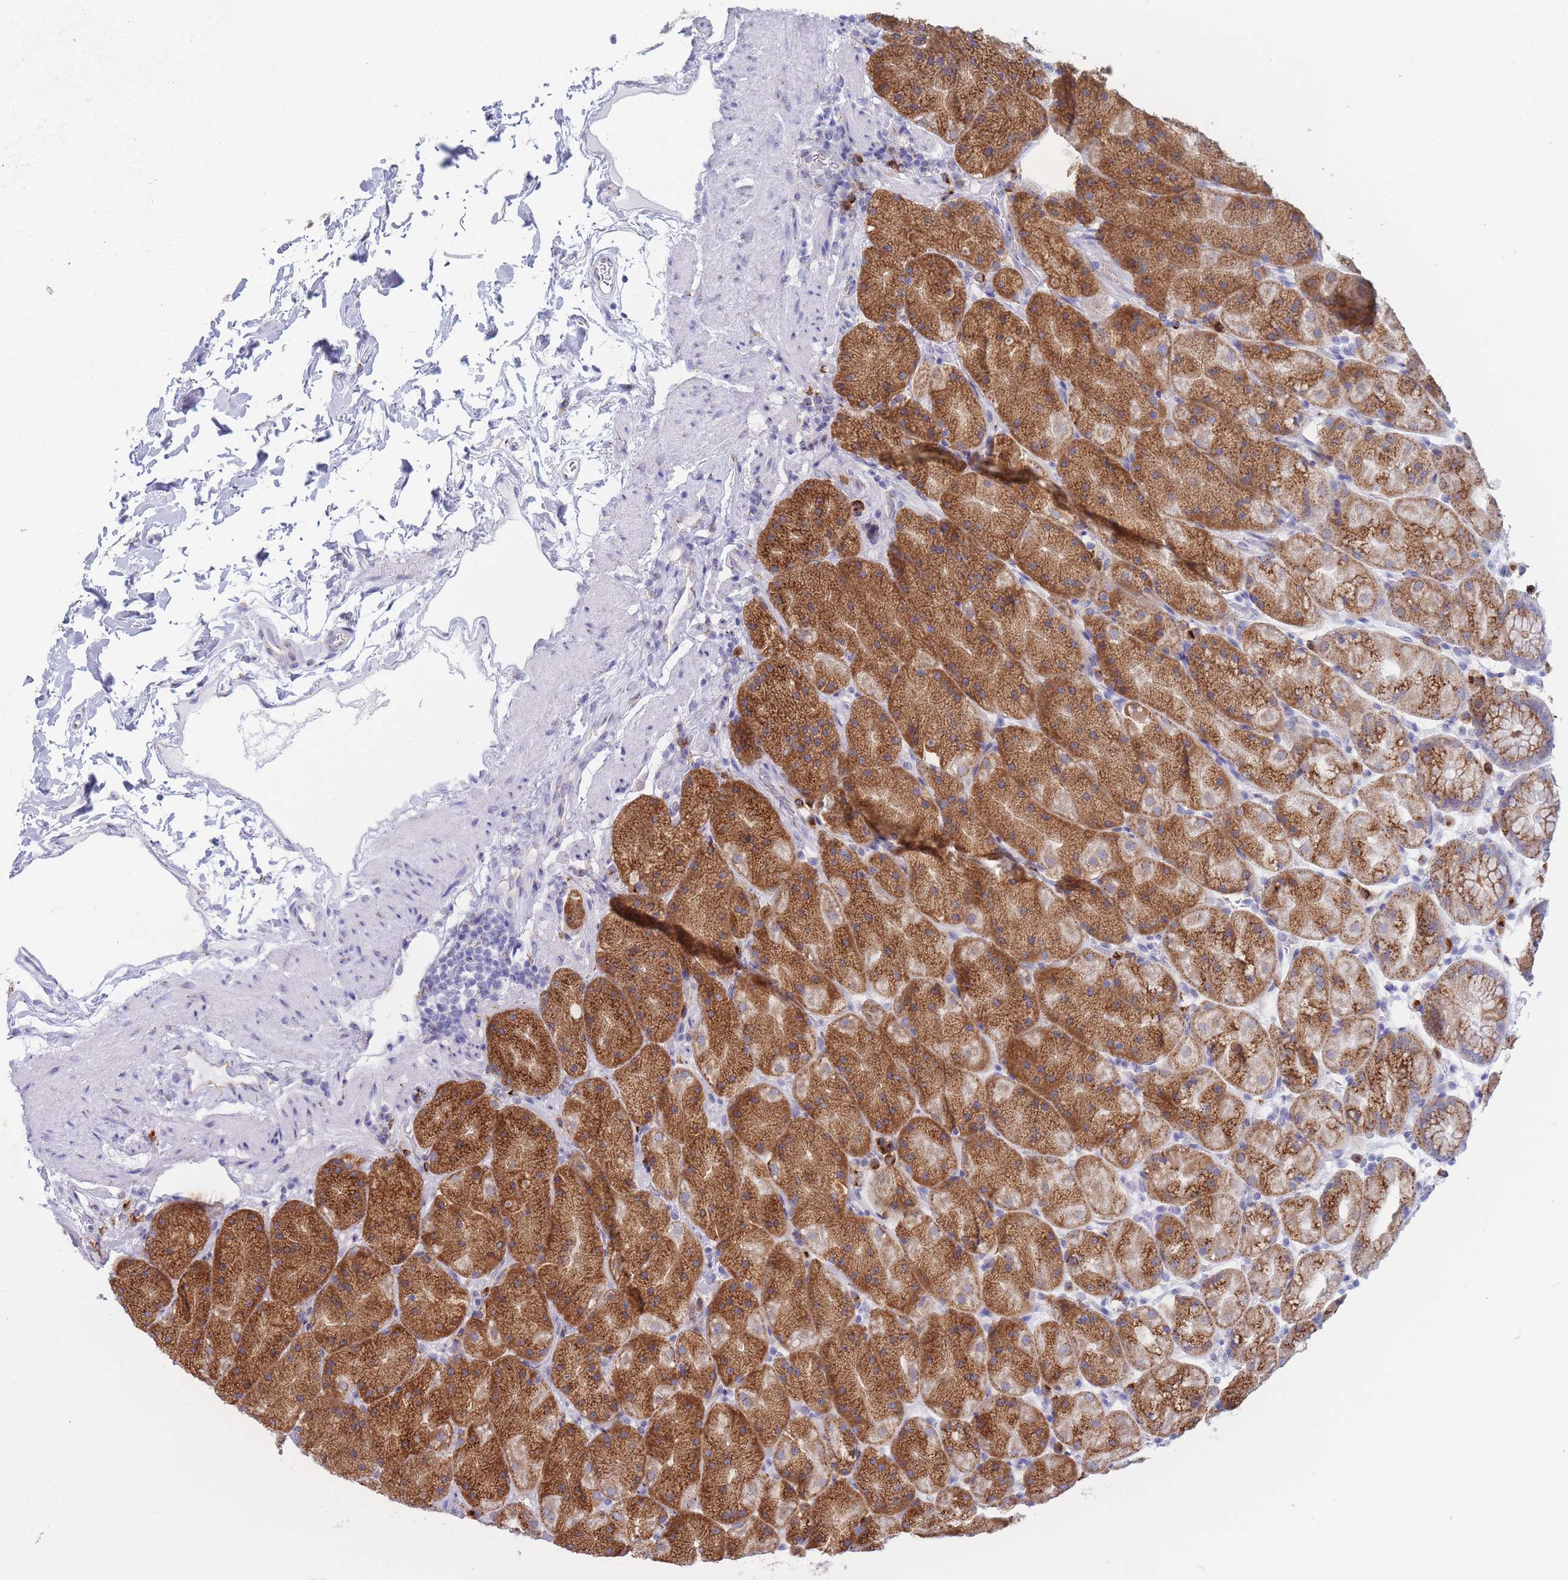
{"staining": {"intensity": "strong", "quantity": ">75%", "location": "cytoplasmic/membranous"}, "tissue": "stomach", "cell_type": "Glandular cells", "image_type": "normal", "snomed": [{"axis": "morphology", "description": "Normal tissue, NOS"}, {"axis": "topography", "description": "Stomach, upper"}, {"axis": "topography", "description": "Stomach, lower"}], "caption": "Stomach stained with immunohistochemistry (IHC) demonstrates strong cytoplasmic/membranous staining in about >75% of glandular cells.", "gene": "MRPL30", "patient": {"sex": "male", "age": 67}}